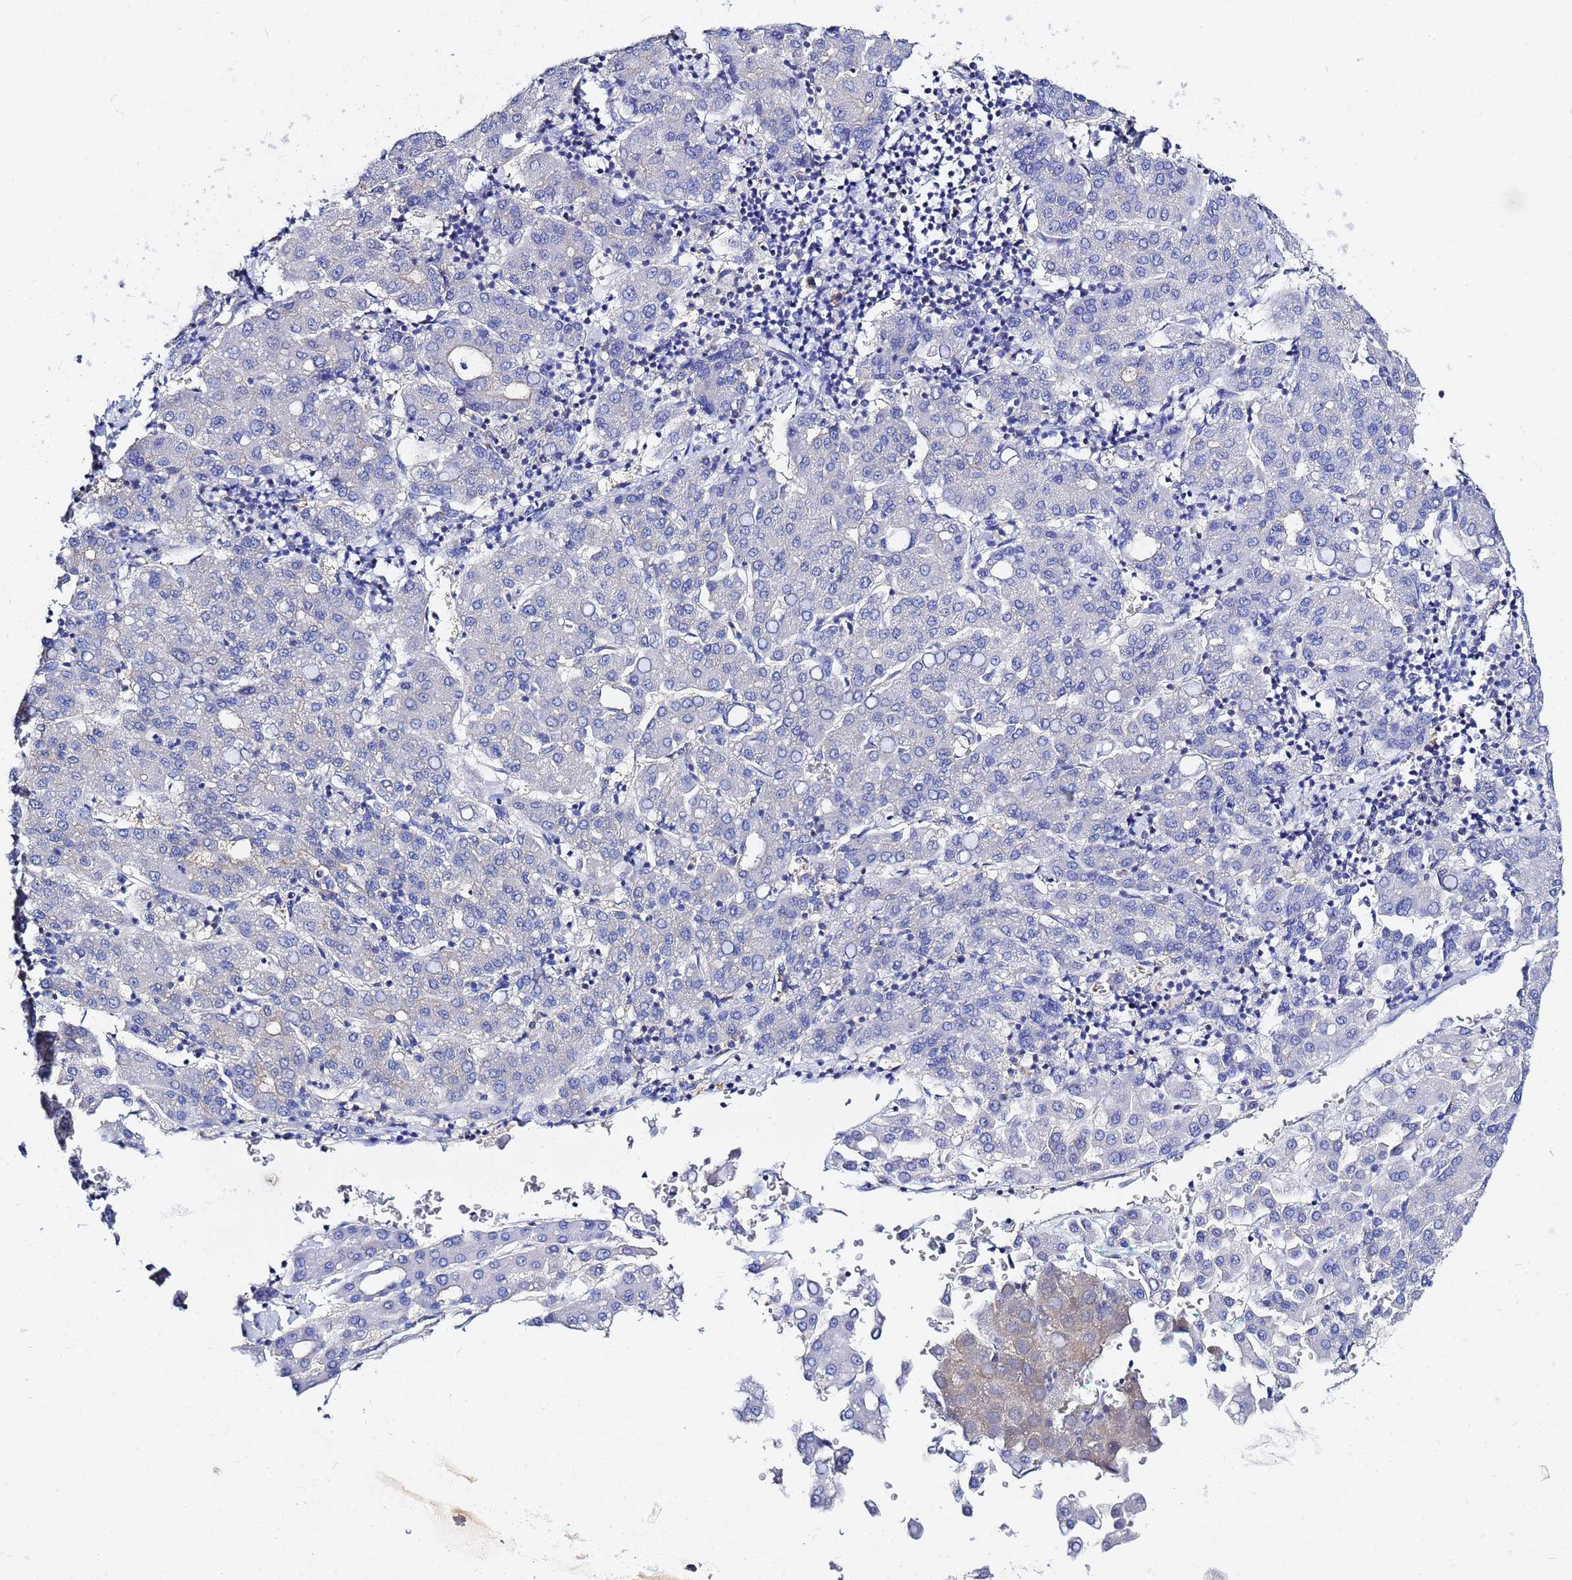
{"staining": {"intensity": "negative", "quantity": "none", "location": "none"}, "tissue": "liver cancer", "cell_type": "Tumor cells", "image_type": "cancer", "snomed": [{"axis": "morphology", "description": "Carcinoma, Hepatocellular, NOS"}, {"axis": "topography", "description": "Liver"}], "caption": "This photomicrograph is of liver cancer stained with immunohistochemistry (IHC) to label a protein in brown with the nuclei are counter-stained blue. There is no positivity in tumor cells.", "gene": "LENG1", "patient": {"sex": "male", "age": 65}}